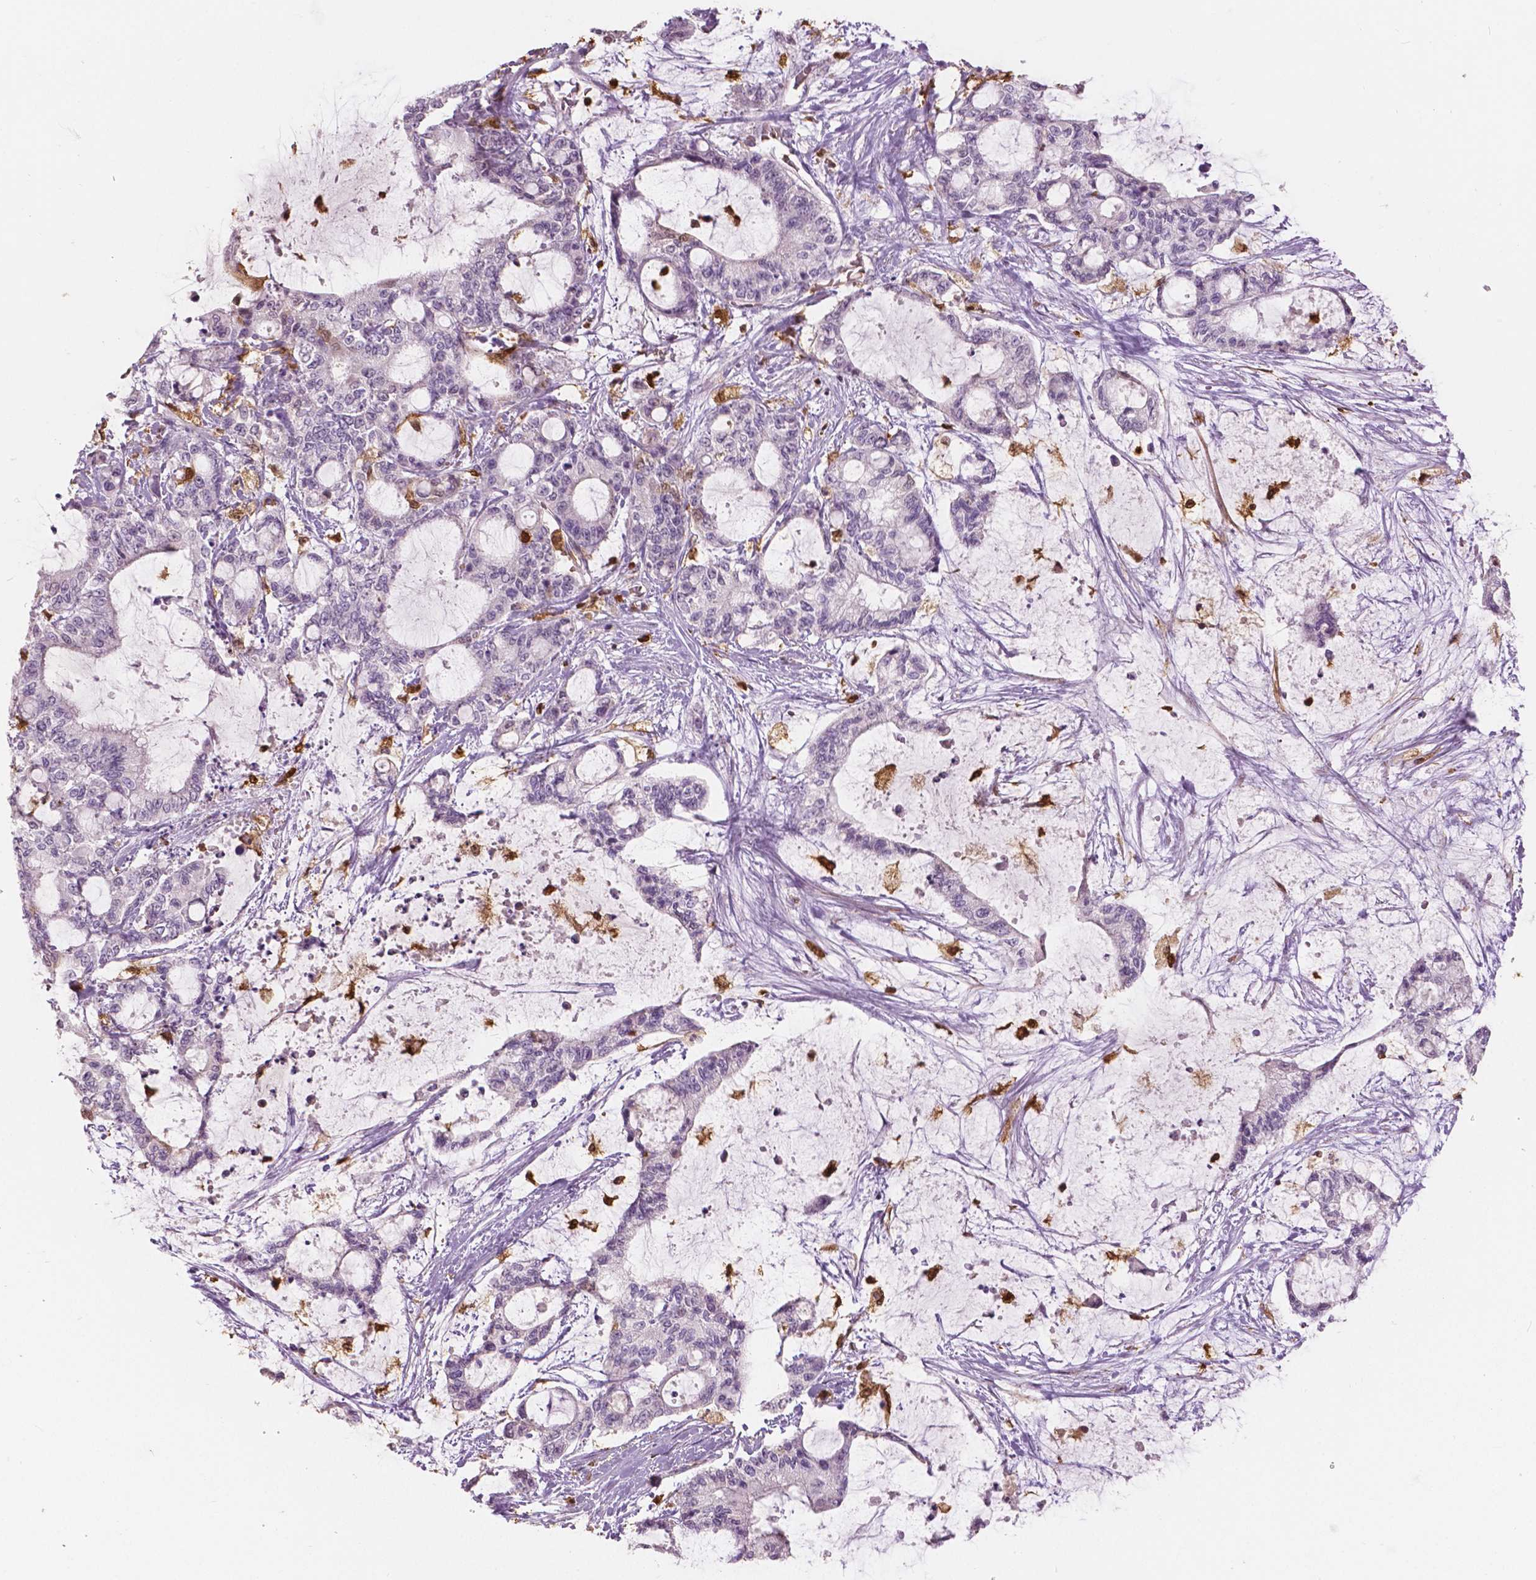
{"staining": {"intensity": "negative", "quantity": "none", "location": "none"}, "tissue": "liver cancer", "cell_type": "Tumor cells", "image_type": "cancer", "snomed": [{"axis": "morphology", "description": "Normal tissue, NOS"}, {"axis": "morphology", "description": "Cholangiocarcinoma"}, {"axis": "topography", "description": "Liver"}, {"axis": "topography", "description": "Peripheral nerve tissue"}], "caption": "Tumor cells are negative for protein expression in human cholangiocarcinoma (liver).", "gene": "S100A4", "patient": {"sex": "female", "age": 73}}